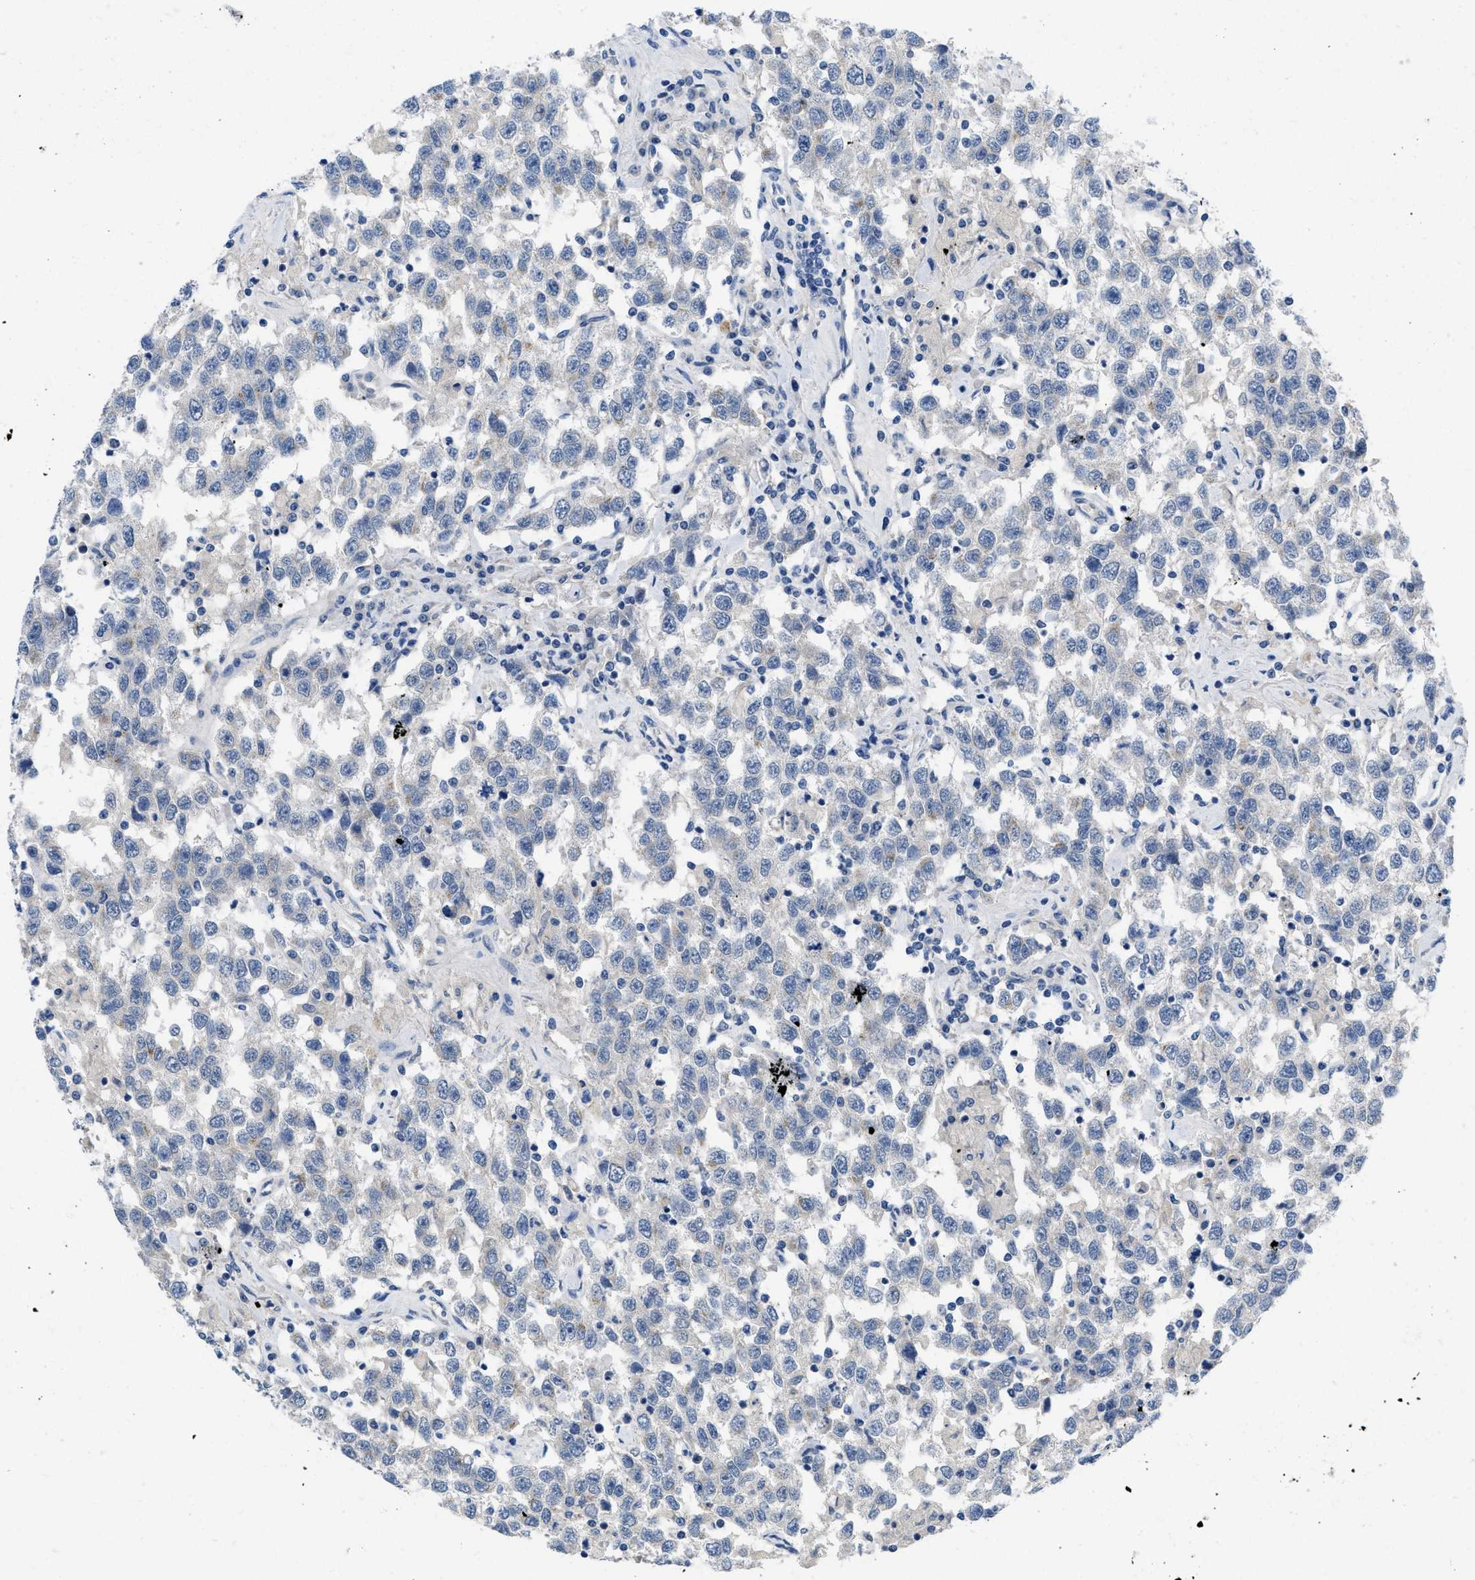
{"staining": {"intensity": "negative", "quantity": "none", "location": "none"}, "tissue": "testis cancer", "cell_type": "Tumor cells", "image_type": "cancer", "snomed": [{"axis": "morphology", "description": "Seminoma, NOS"}, {"axis": "topography", "description": "Testis"}], "caption": "Photomicrograph shows no significant protein positivity in tumor cells of seminoma (testis).", "gene": "PYY", "patient": {"sex": "male", "age": 41}}